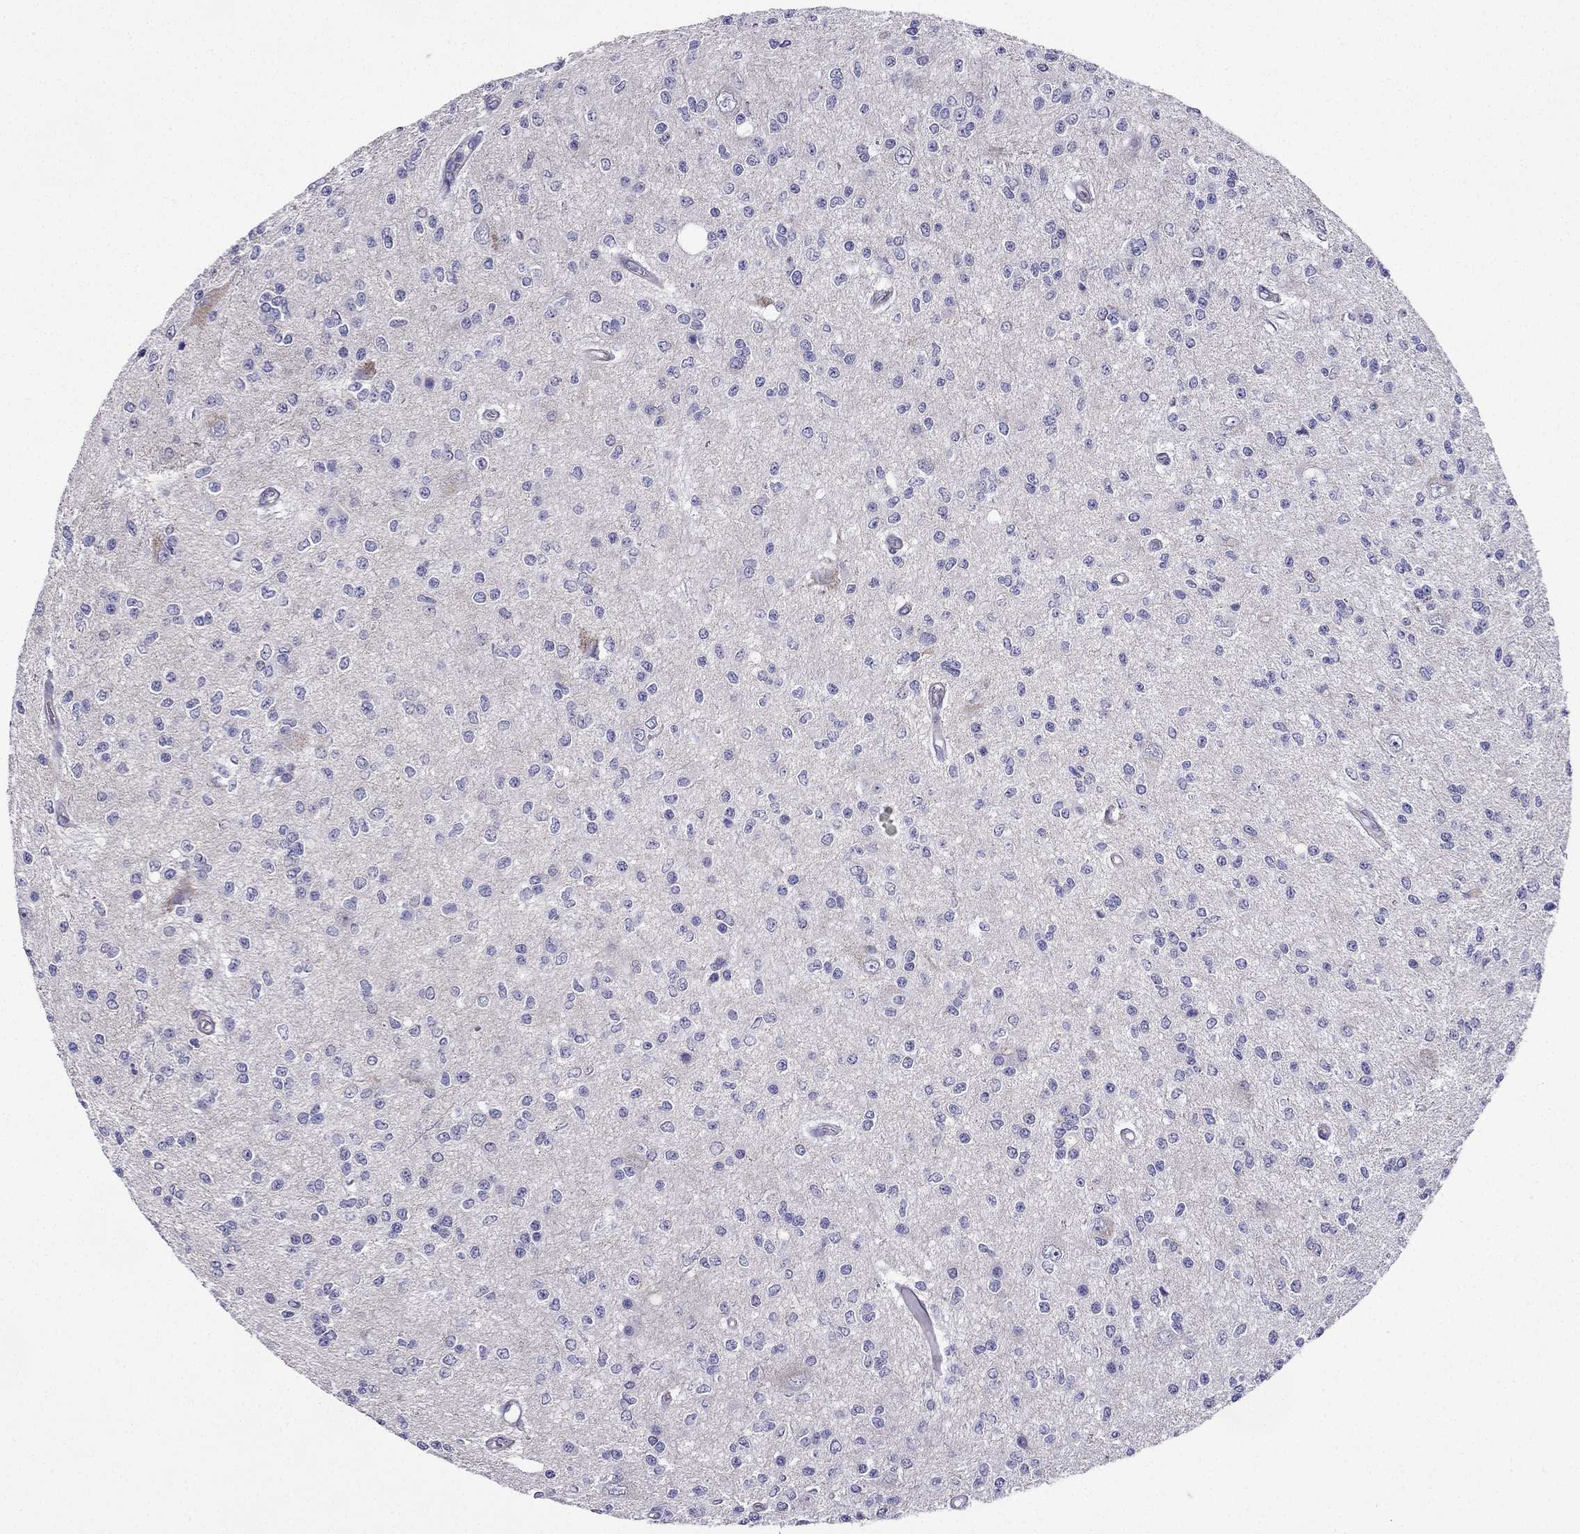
{"staining": {"intensity": "negative", "quantity": "none", "location": "none"}, "tissue": "glioma", "cell_type": "Tumor cells", "image_type": "cancer", "snomed": [{"axis": "morphology", "description": "Glioma, malignant, Low grade"}, {"axis": "topography", "description": "Brain"}], "caption": "Photomicrograph shows no protein positivity in tumor cells of glioma tissue.", "gene": "KIF5A", "patient": {"sex": "male", "age": 67}}